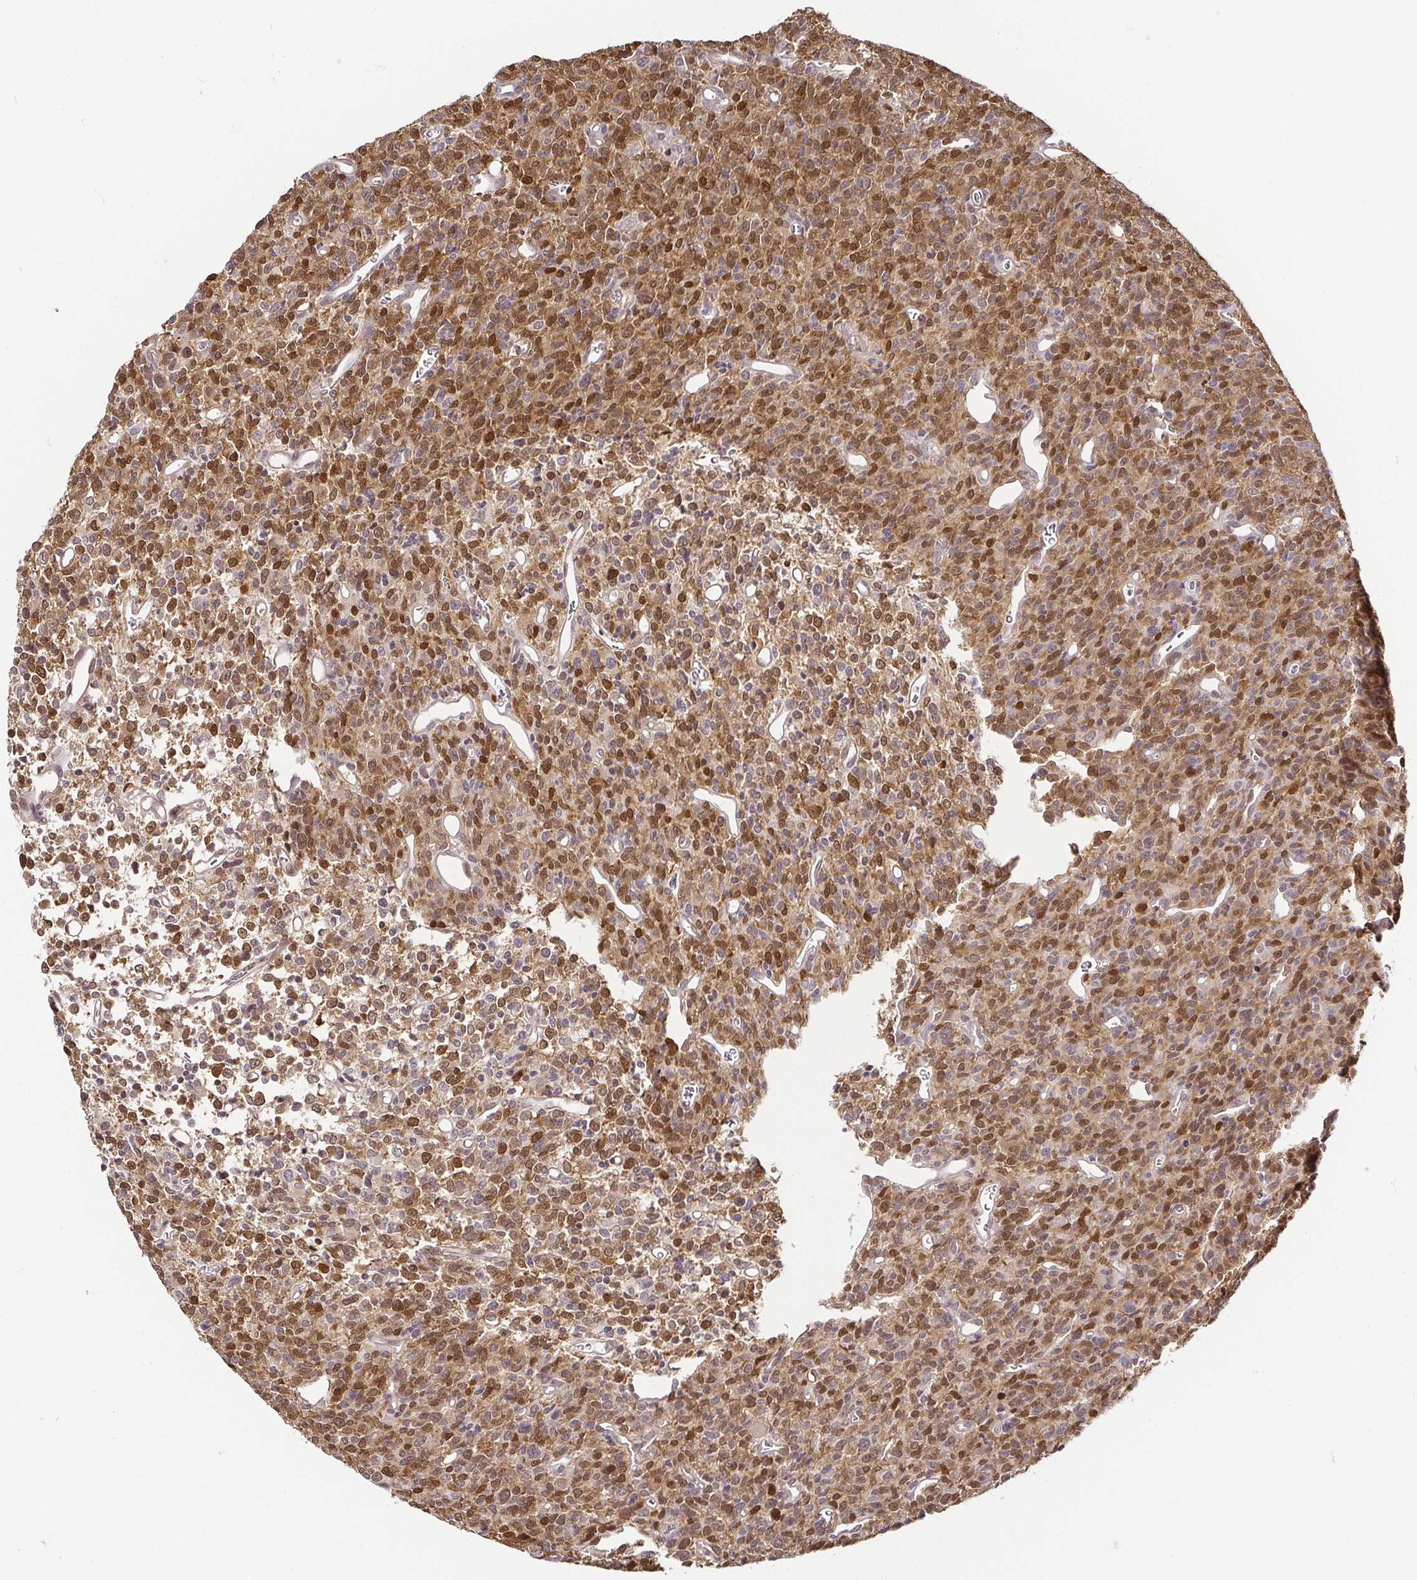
{"staining": {"intensity": "moderate", "quantity": "25%-75%", "location": "cytoplasmic/membranous,nuclear"}, "tissue": "glioma", "cell_type": "Tumor cells", "image_type": "cancer", "snomed": [{"axis": "morphology", "description": "Glioma, malignant, High grade"}, {"axis": "topography", "description": "Brain"}], "caption": "Glioma tissue demonstrates moderate cytoplasmic/membranous and nuclear expression in about 25%-75% of tumor cells The protein of interest is stained brown, and the nuclei are stained in blue (DAB IHC with brightfield microscopy, high magnification).", "gene": "HOPX", "patient": {"sex": "male", "age": 76}}